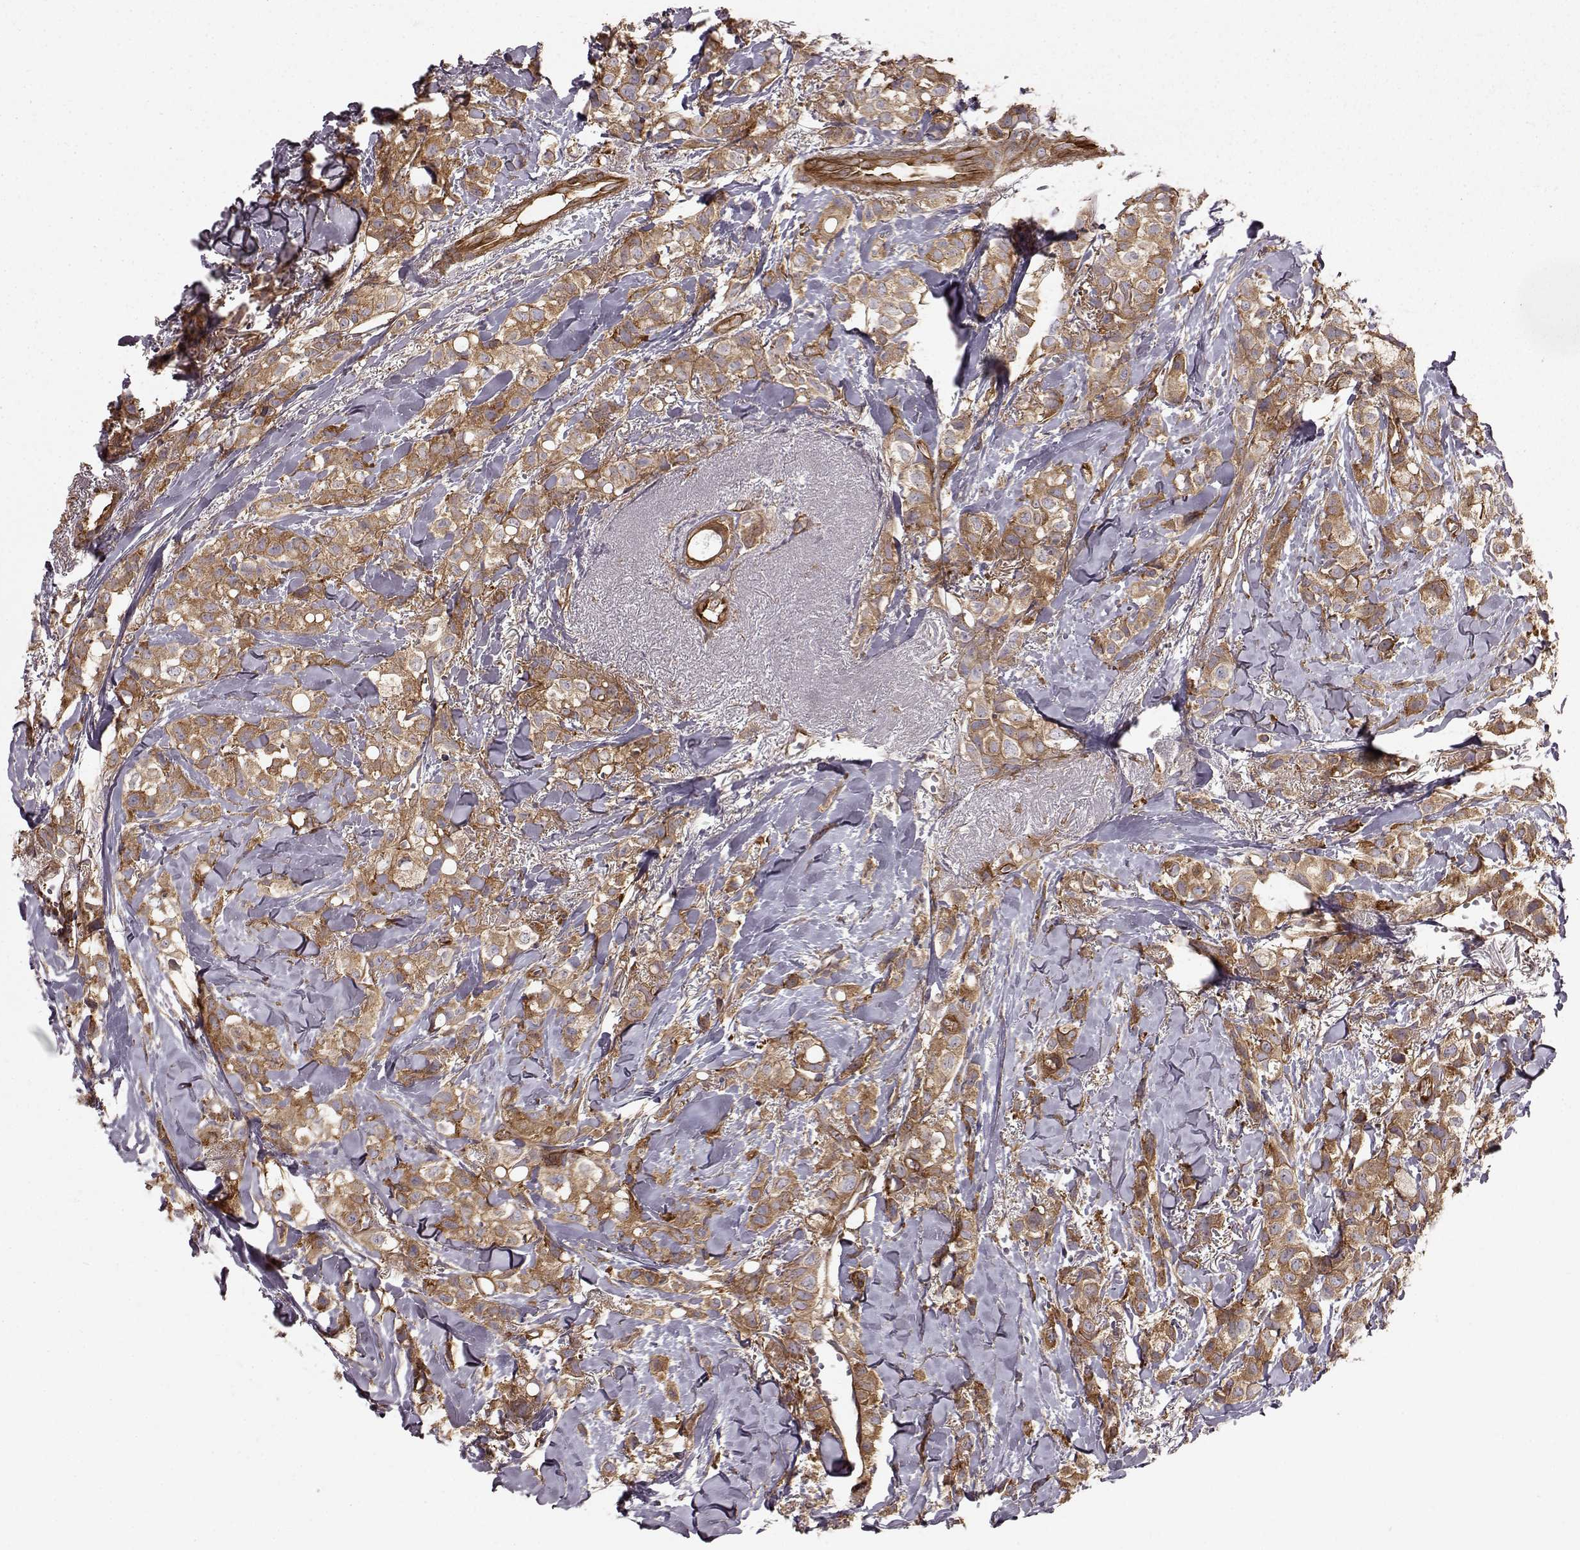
{"staining": {"intensity": "moderate", "quantity": ">75%", "location": "cytoplasmic/membranous"}, "tissue": "breast cancer", "cell_type": "Tumor cells", "image_type": "cancer", "snomed": [{"axis": "morphology", "description": "Duct carcinoma"}, {"axis": "topography", "description": "Breast"}], "caption": "This photomicrograph demonstrates immunohistochemistry (IHC) staining of breast cancer (invasive ductal carcinoma), with medium moderate cytoplasmic/membranous staining in approximately >75% of tumor cells.", "gene": "RABGAP1", "patient": {"sex": "female", "age": 85}}